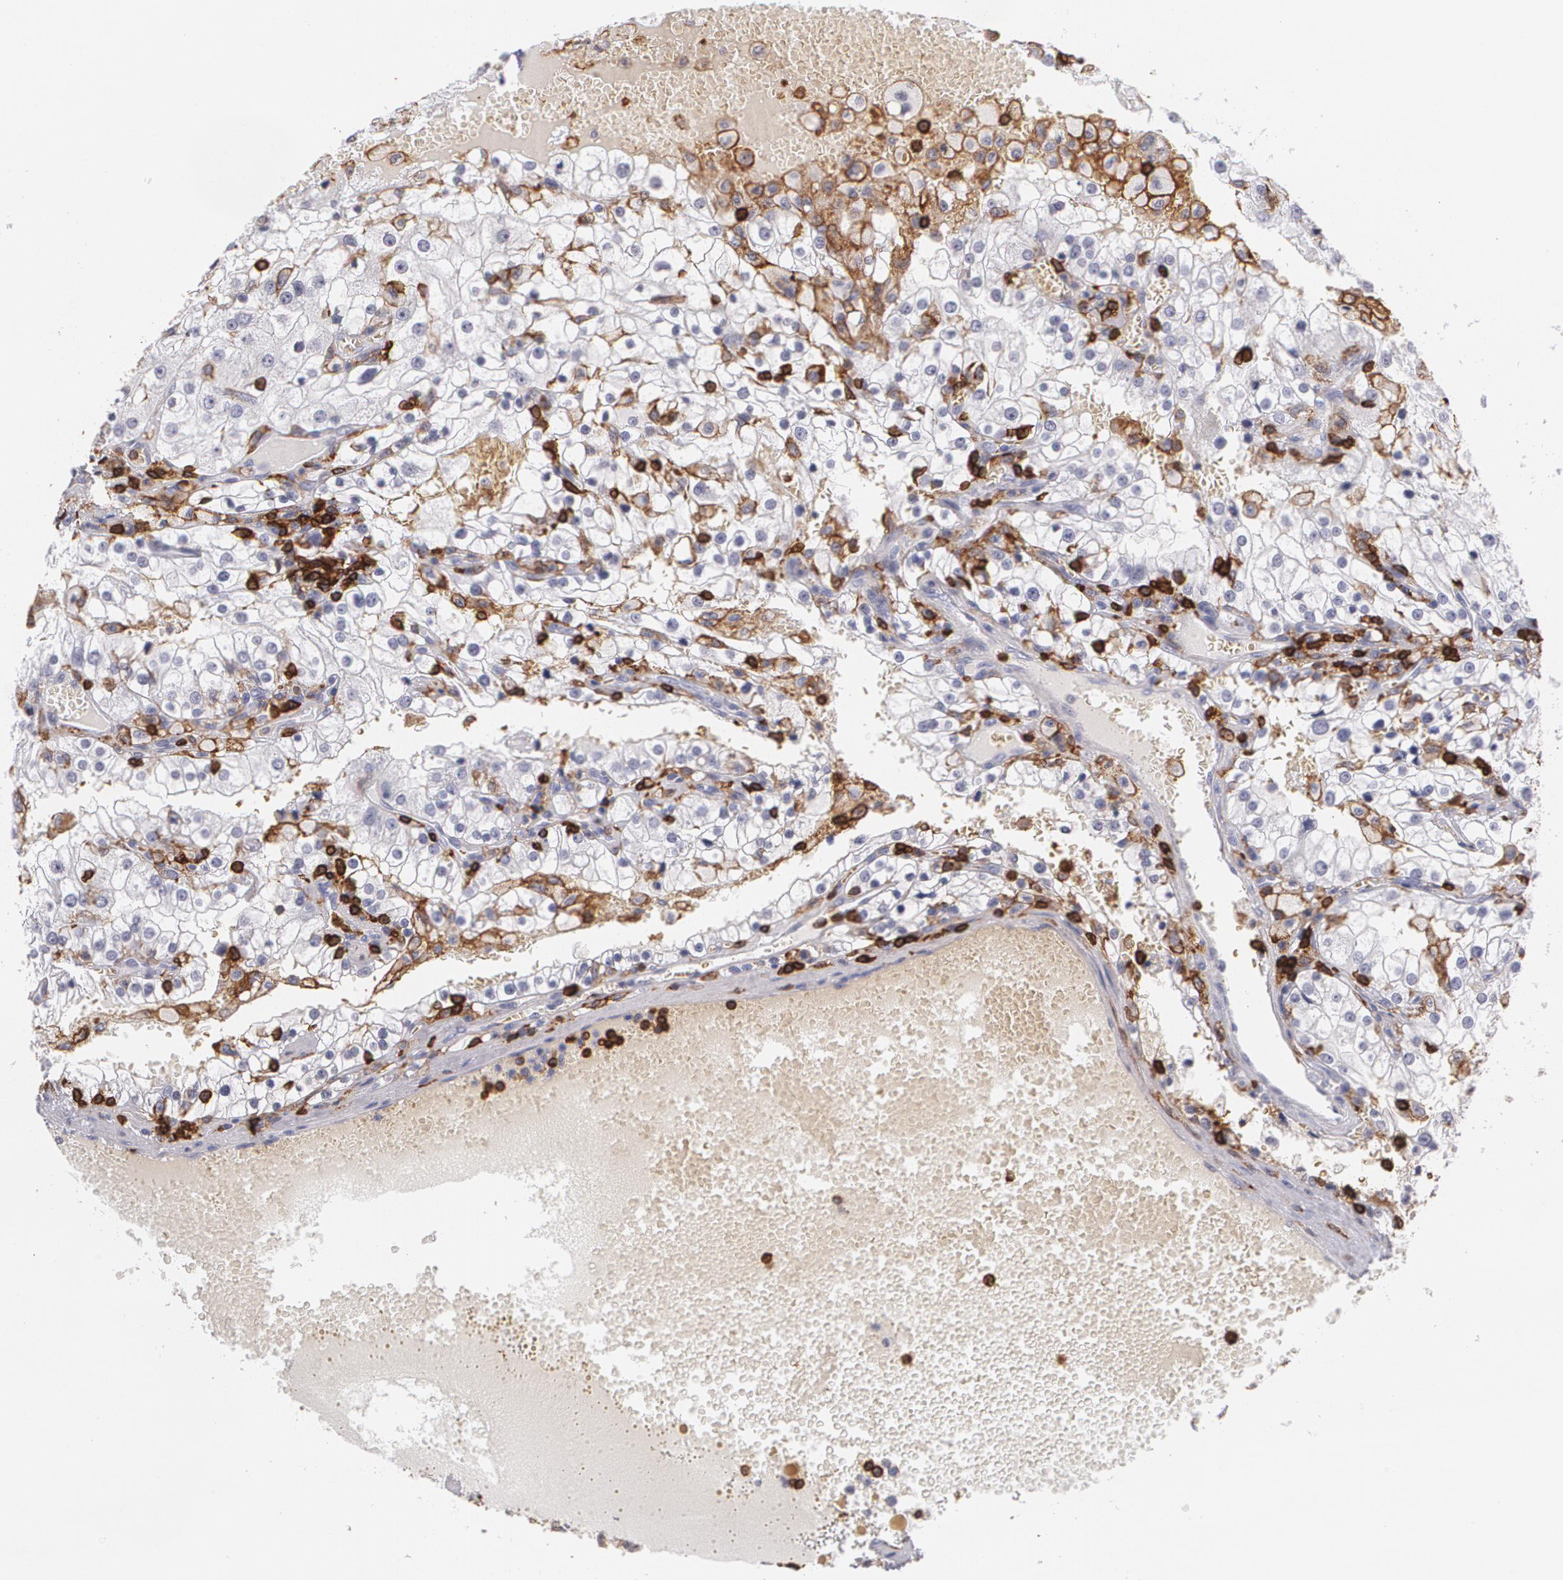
{"staining": {"intensity": "negative", "quantity": "none", "location": "none"}, "tissue": "renal cancer", "cell_type": "Tumor cells", "image_type": "cancer", "snomed": [{"axis": "morphology", "description": "Adenocarcinoma, NOS"}, {"axis": "topography", "description": "Kidney"}], "caption": "This image is of renal cancer (adenocarcinoma) stained with immunohistochemistry to label a protein in brown with the nuclei are counter-stained blue. There is no staining in tumor cells. Brightfield microscopy of immunohistochemistry stained with DAB (3,3'-diaminobenzidine) (brown) and hematoxylin (blue), captured at high magnification.", "gene": "PTPRC", "patient": {"sex": "female", "age": 74}}